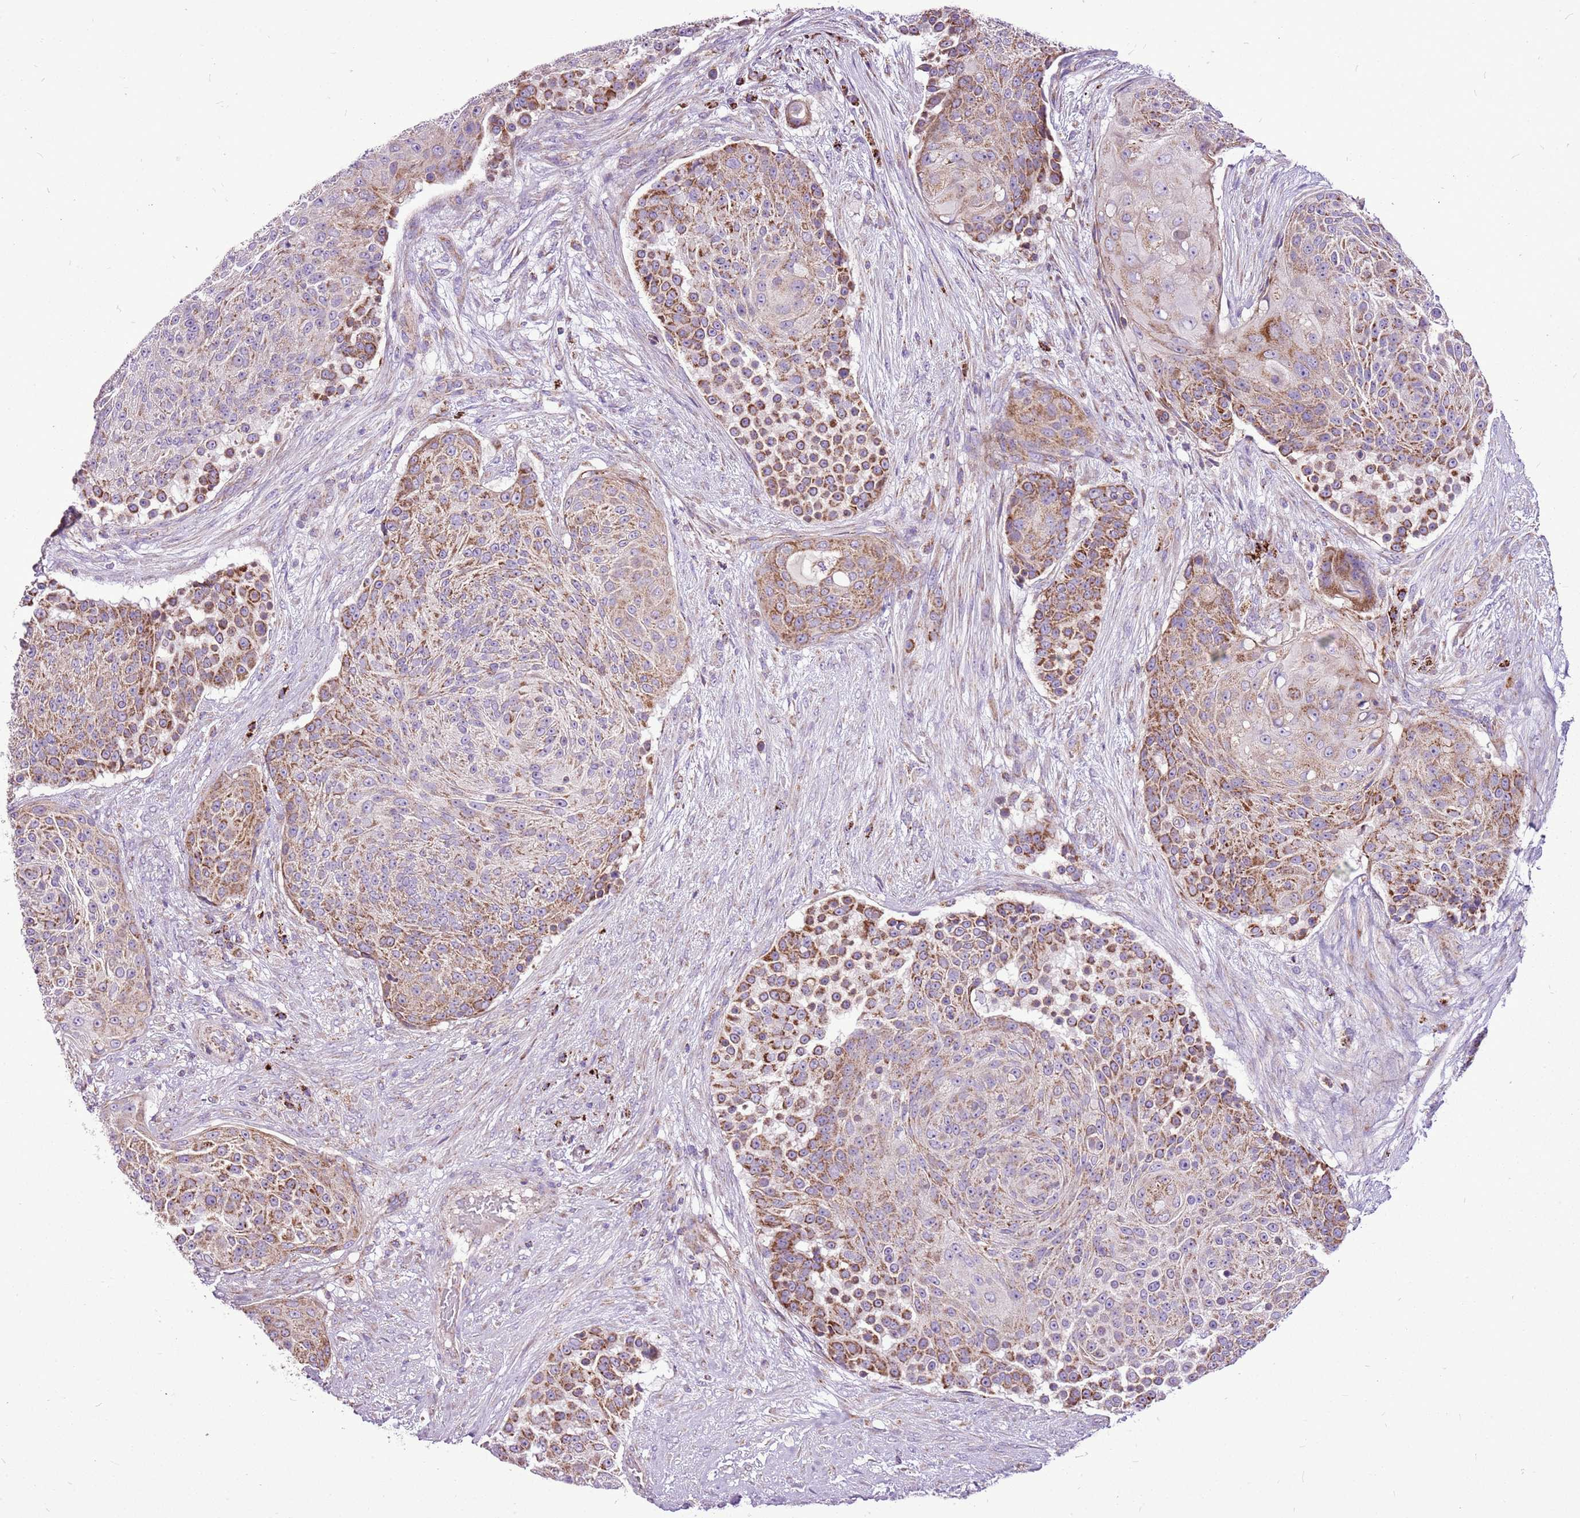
{"staining": {"intensity": "moderate", "quantity": ">75%", "location": "cytoplasmic/membranous"}, "tissue": "urothelial cancer", "cell_type": "Tumor cells", "image_type": "cancer", "snomed": [{"axis": "morphology", "description": "Urothelial carcinoma, High grade"}, {"axis": "topography", "description": "Urinary bladder"}], "caption": "Urothelial cancer was stained to show a protein in brown. There is medium levels of moderate cytoplasmic/membranous positivity in about >75% of tumor cells. The staining was performed using DAB (3,3'-diaminobenzidine), with brown indicating positive protein expression. Nuclei are stained blue with hematoxylin.", "gene": "GCDH", "patient": {"sex": "female", "age": 63}}